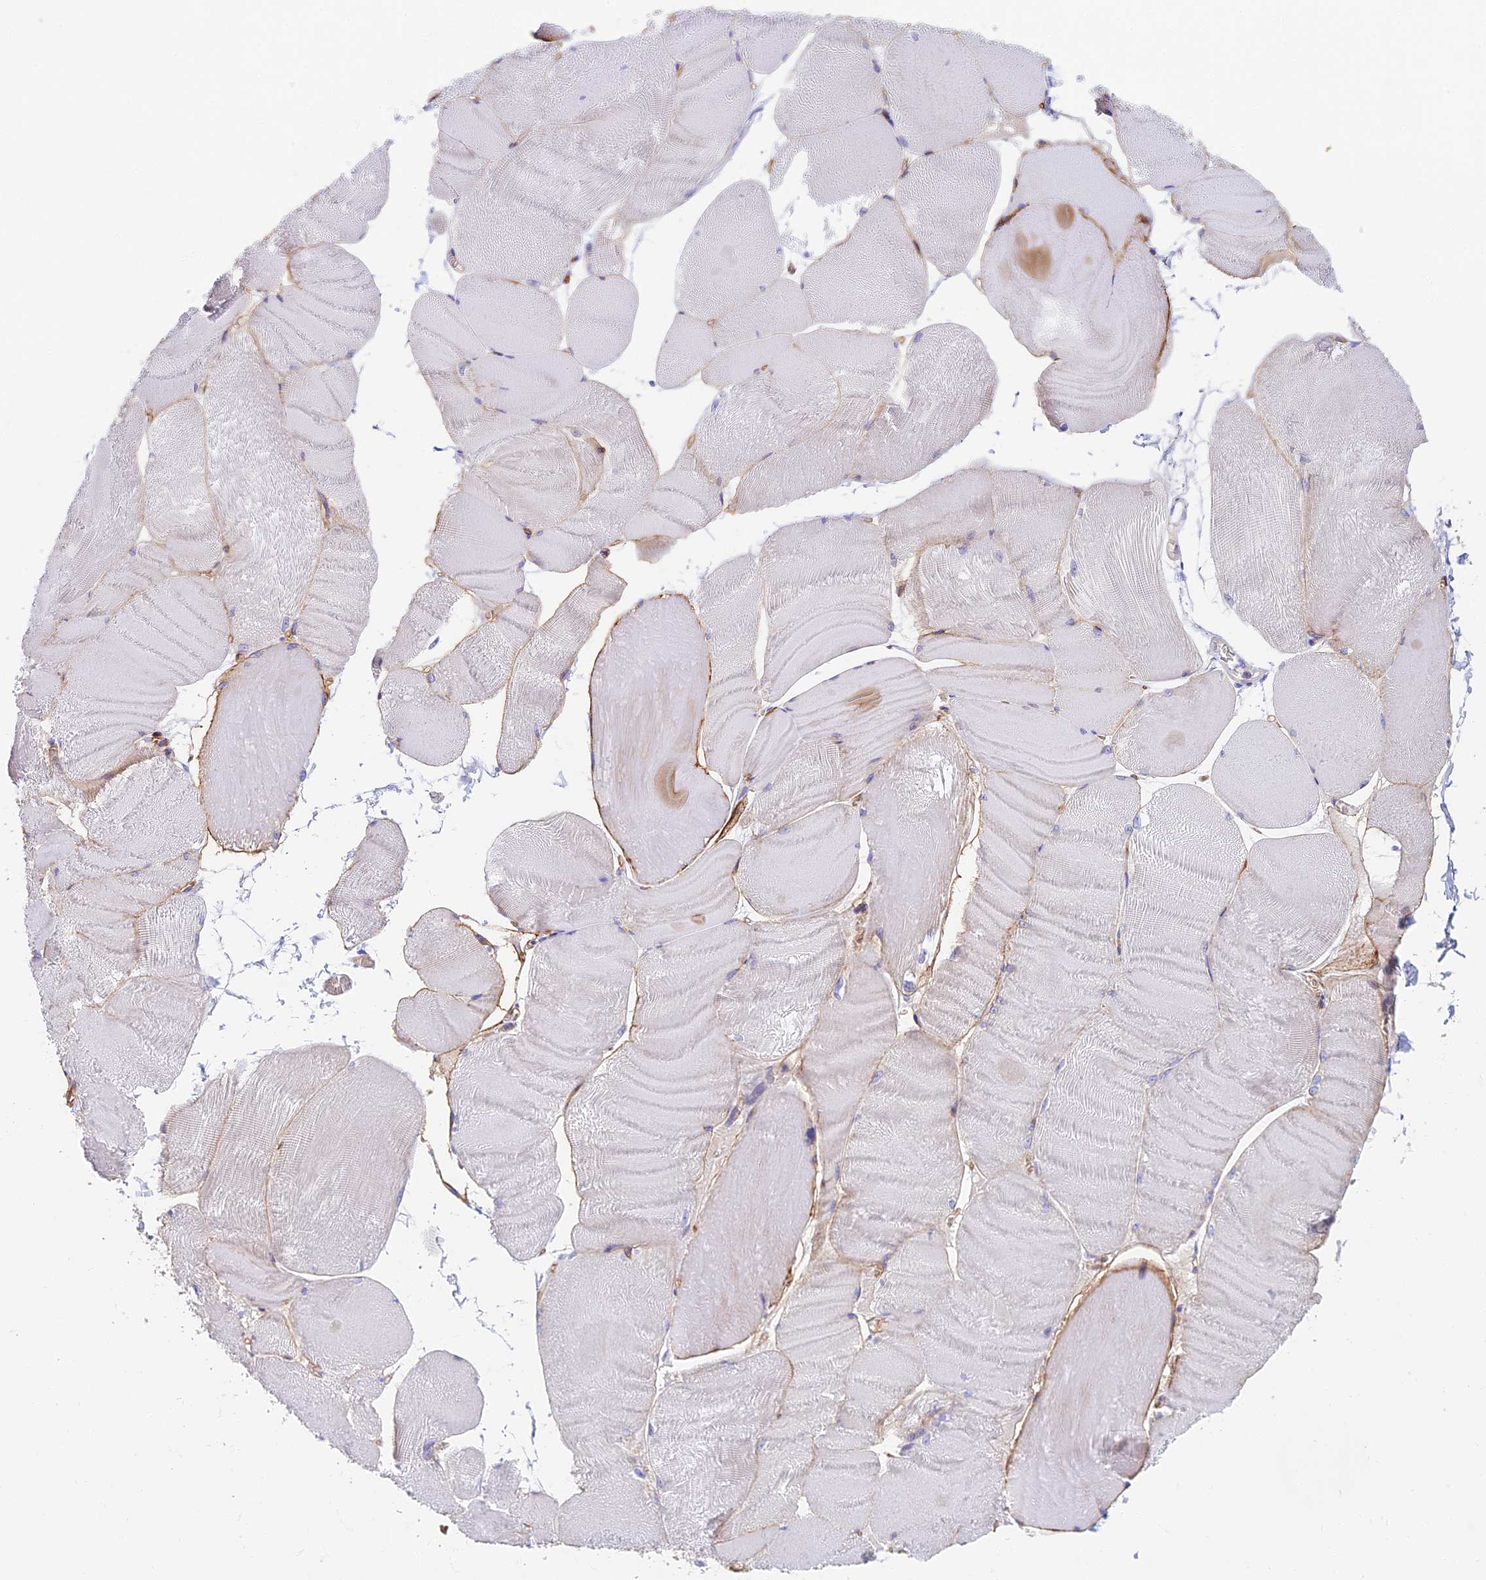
{"staining": {"intensity": "moderate", "quantity": "<25%", "location": "cytoplasmic/membranous"}, "tissue": "skeletal muscle", "cell_type": "Myocytes", "image_type": "normal", "snomed": [{"axis": "morphology", "description": "Normal tissue, NOS"}, {"axis": "morphology", "description": "Basal cell carcinoma"}, {"axis": "topography", "description": "Skeletal muscle"}], "caption": "Skeletal muscle stained with immunohistochemistry exhibits moderate cytoplasmic/membranous expression in about <25% of myocytes.", "gene": "ETFRF1", "patient": {"sex": "female", "age": 64}}